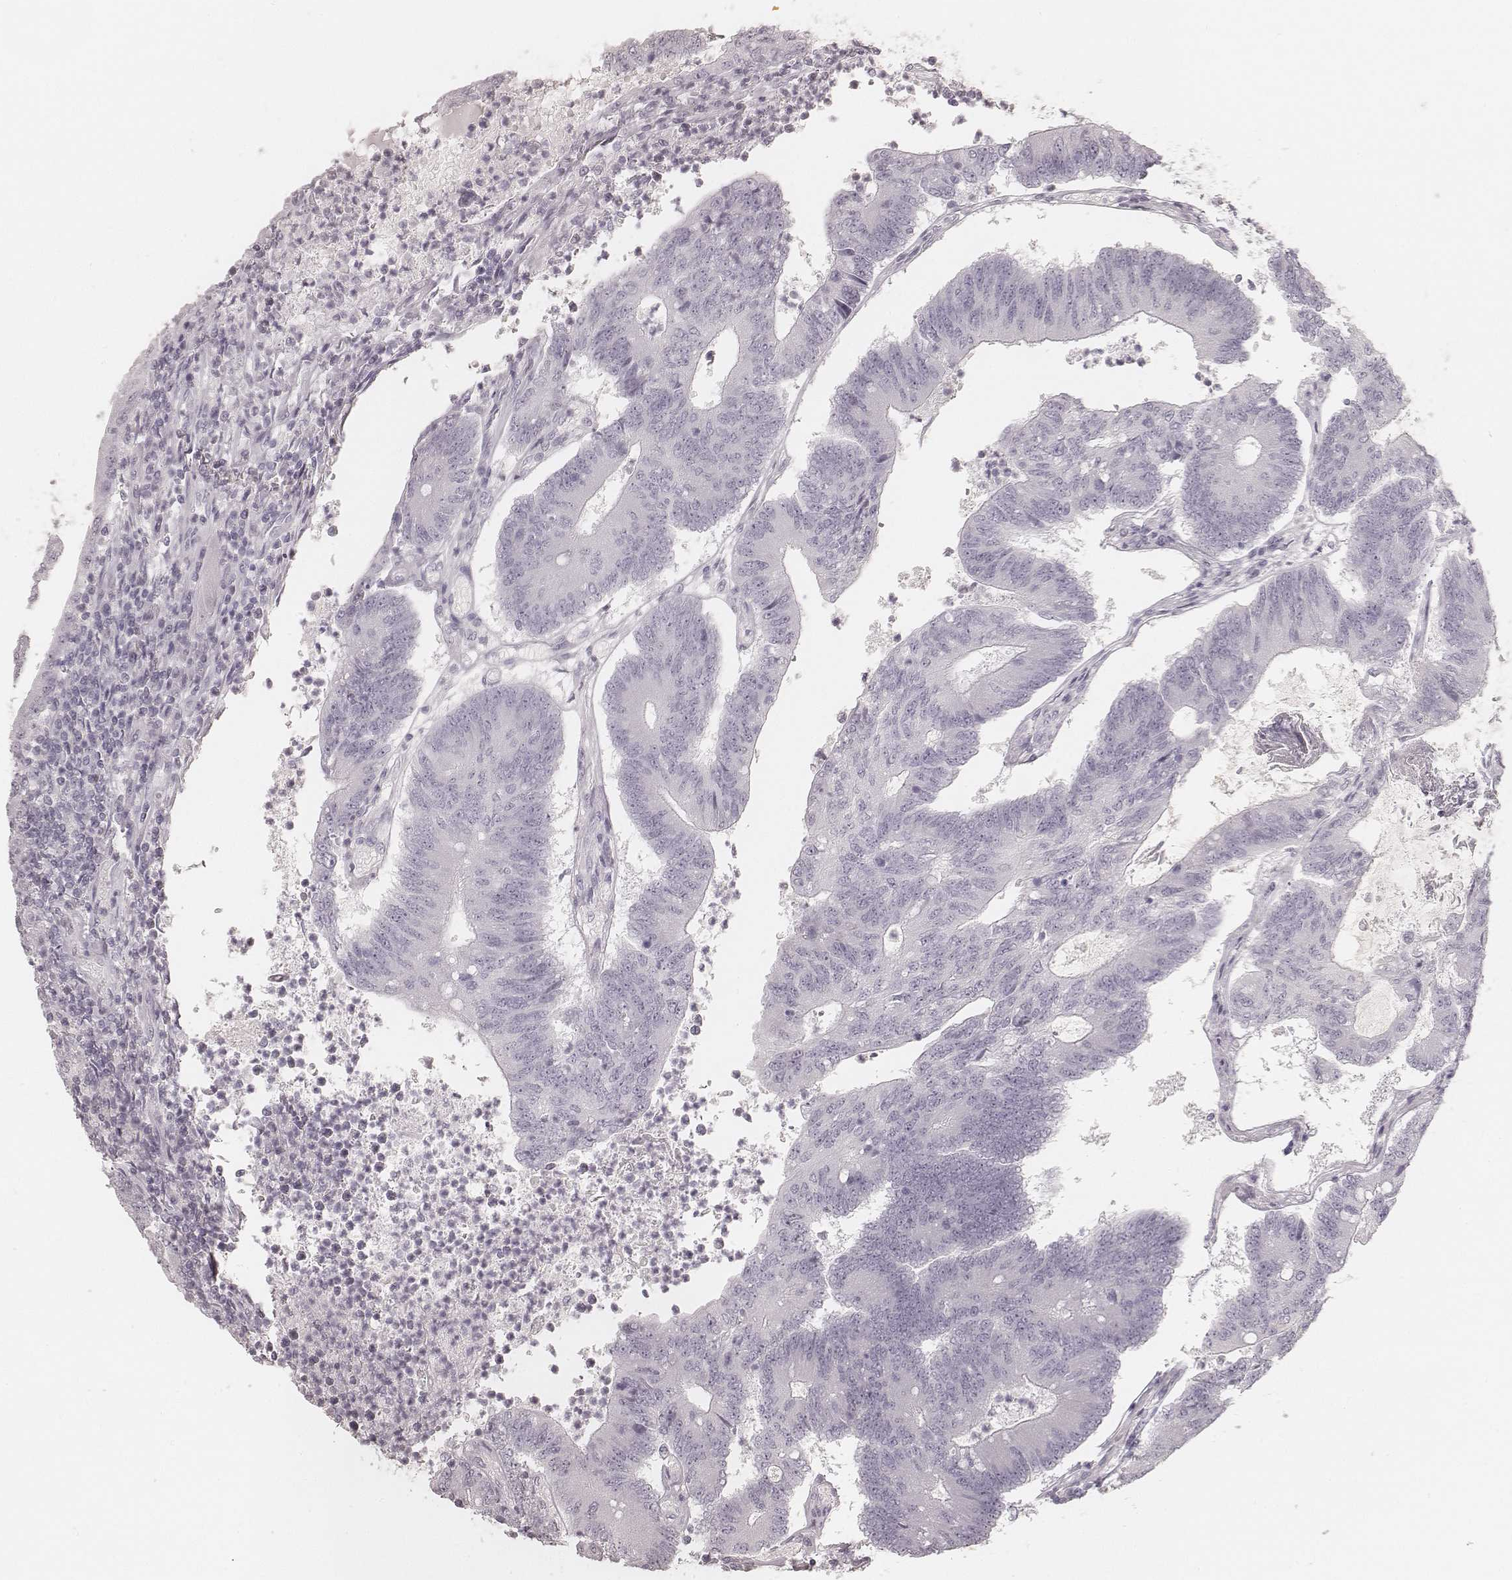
{"staining": {"intensity": "negative", "quantity": "none", "location": "none"}, "tissue": "colorectal cancer", "cell_type": "Tumor cells", "image_type": "cancer", "snomed": [{"axis": "morphology", "description": "Adenocarcinoma, NOS"}, {"axis": "topography", "description": "Colon"}], "caption": "Protein analysis of colorectal adenocarcinoma exhibits no significant positivity in tumor cells.", "gene": "KRT31", "patient": {"sex": "female", "age": 70}}